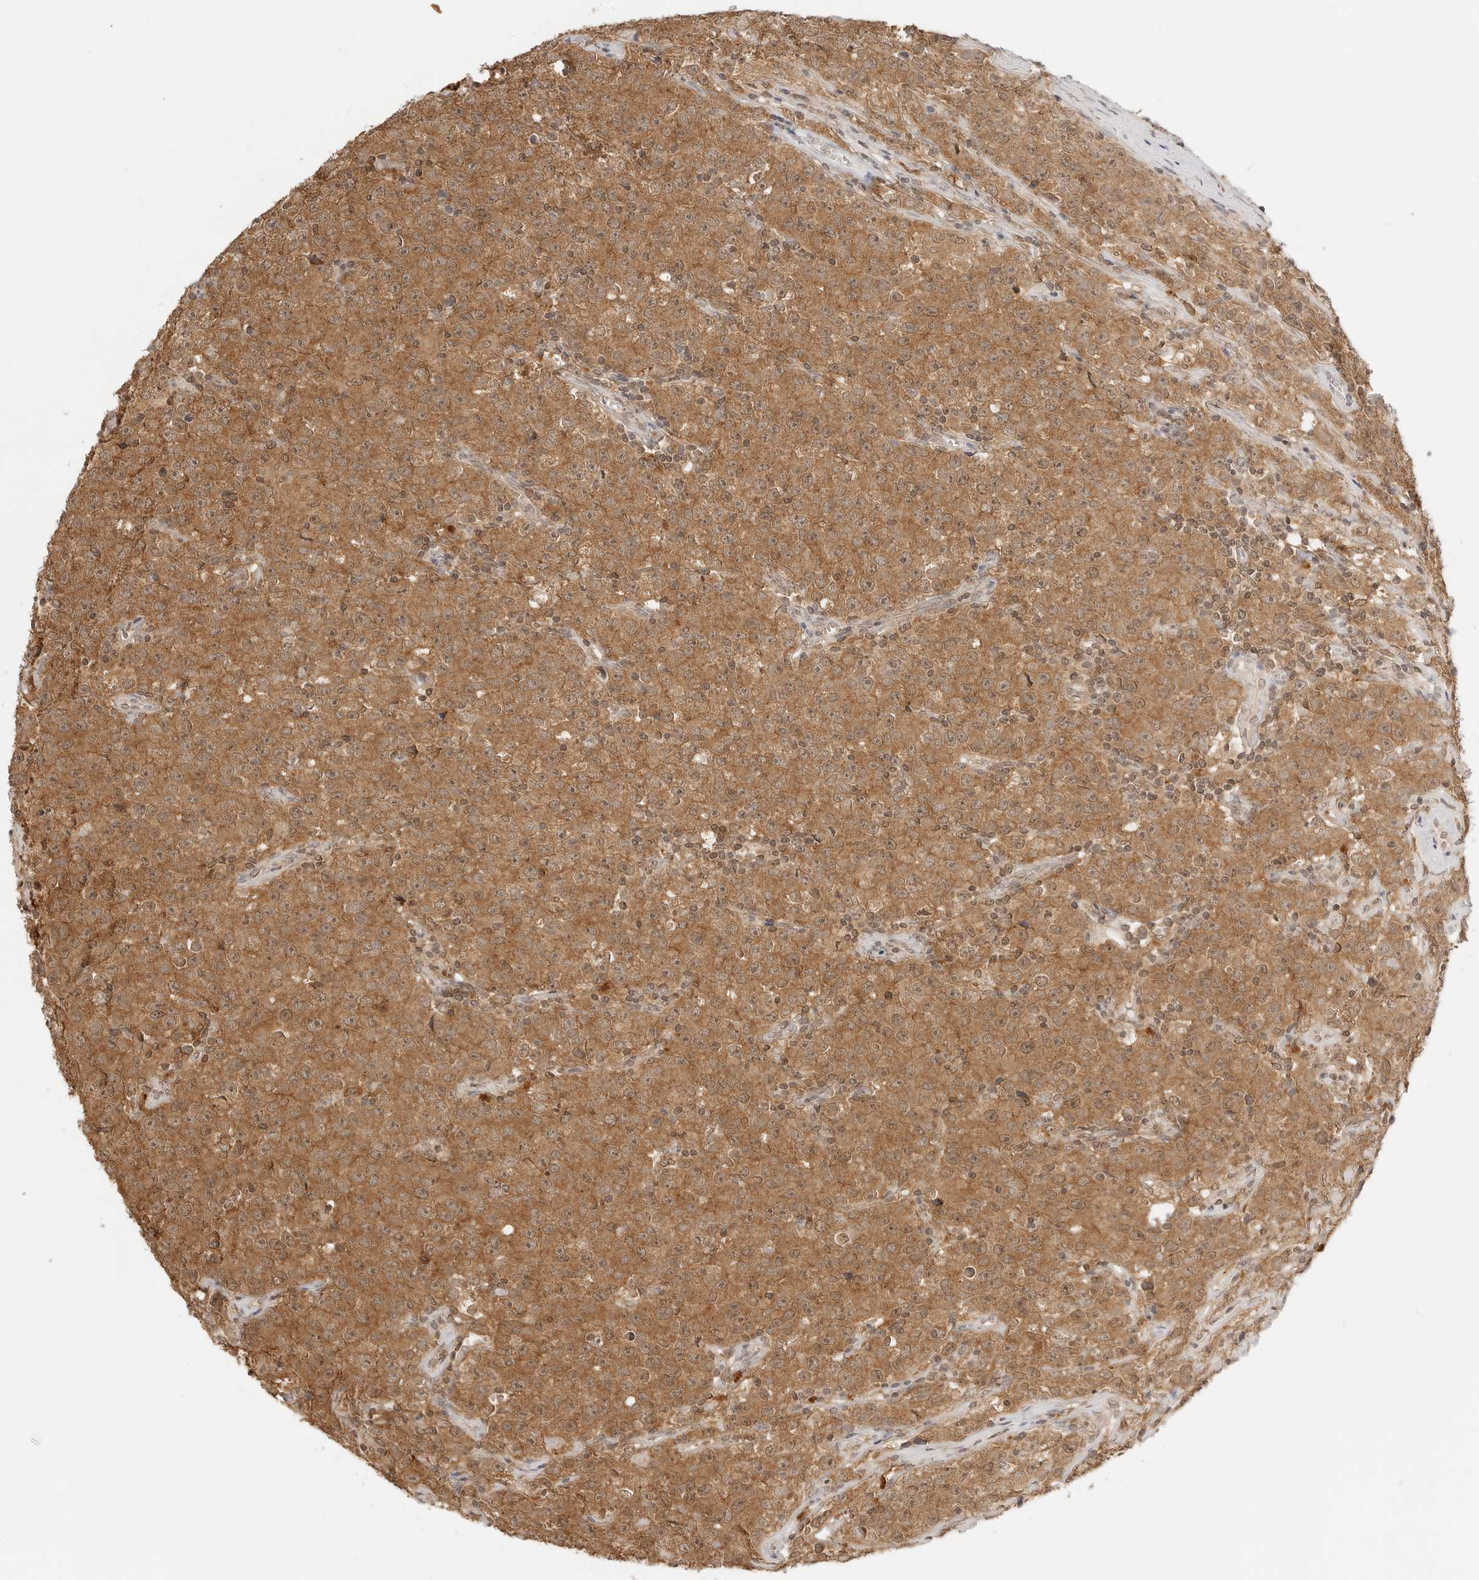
{"staining": {"intensity": "moderate", "quantity": ">75%", "location": "cytoplasmic/membranous"}, "tissue": "testis cancer", "cell_type": "Tumor cells", "image_type": "cancer", "snomed": [{"axis": "morphology", "description": "Seminoma, NOS"}, {"axis": "morphology", "description": "Carcinoma, Embryonal, NOS"}, {"axis": "topography", "description": "Testis"}], "caption": "Testis cancer was stained to show a protein in brown. There is medium levels of moderate cytoplasmic/membranous expression in approximately >75% of tumor cells.", "gene": "EPHA1", "patient": {"sex": "male", "age": 43}}